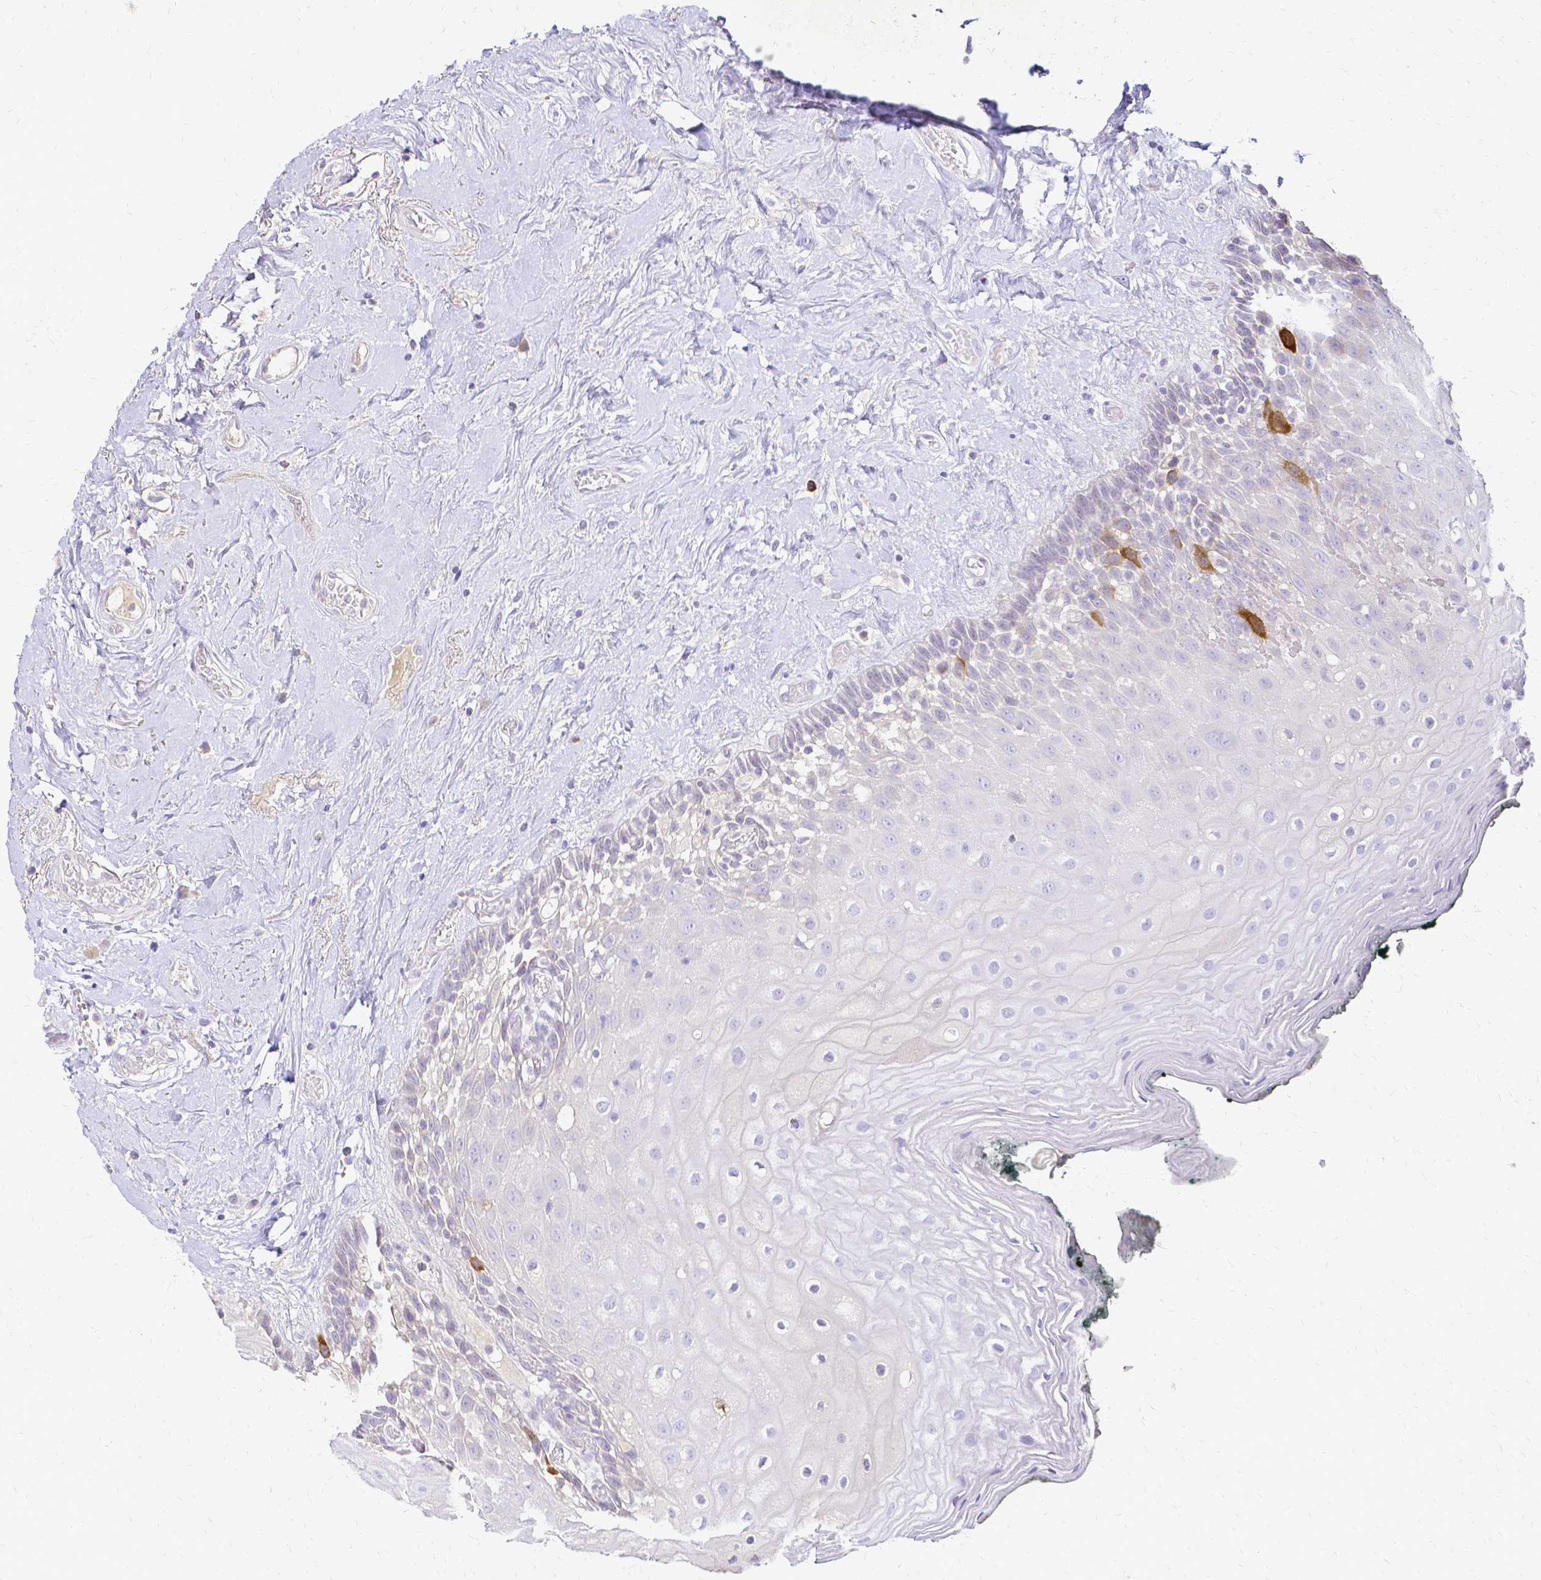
{"staining": {"intensity": "strong", "quantity": "<25%", "location": "cytoplasmic/membranous"}, "tissue": "oral mucosa", "cell_type": "Squamous epithelial cells", "image_type": "normal", "snomed": [{"axis": "morphology", "description": "Normal tissue, NOS"}, {"axis": "morphology", "description": "Squamous cell carcinoma, NOS"}, {"axis": "topography", "description": "Oral tissue"}, {"axis": "topography", "description": "Head-Neck"}], "caption": "Immunohistochemistry of unremarkable human oral mucosa demonstrates medium levels of strong cytoplasmic/membranous expression in approximately <25% of squamous epithelial cells.", "gene": "CCNB1", "patient": {"sex": "male", "age": 64}}